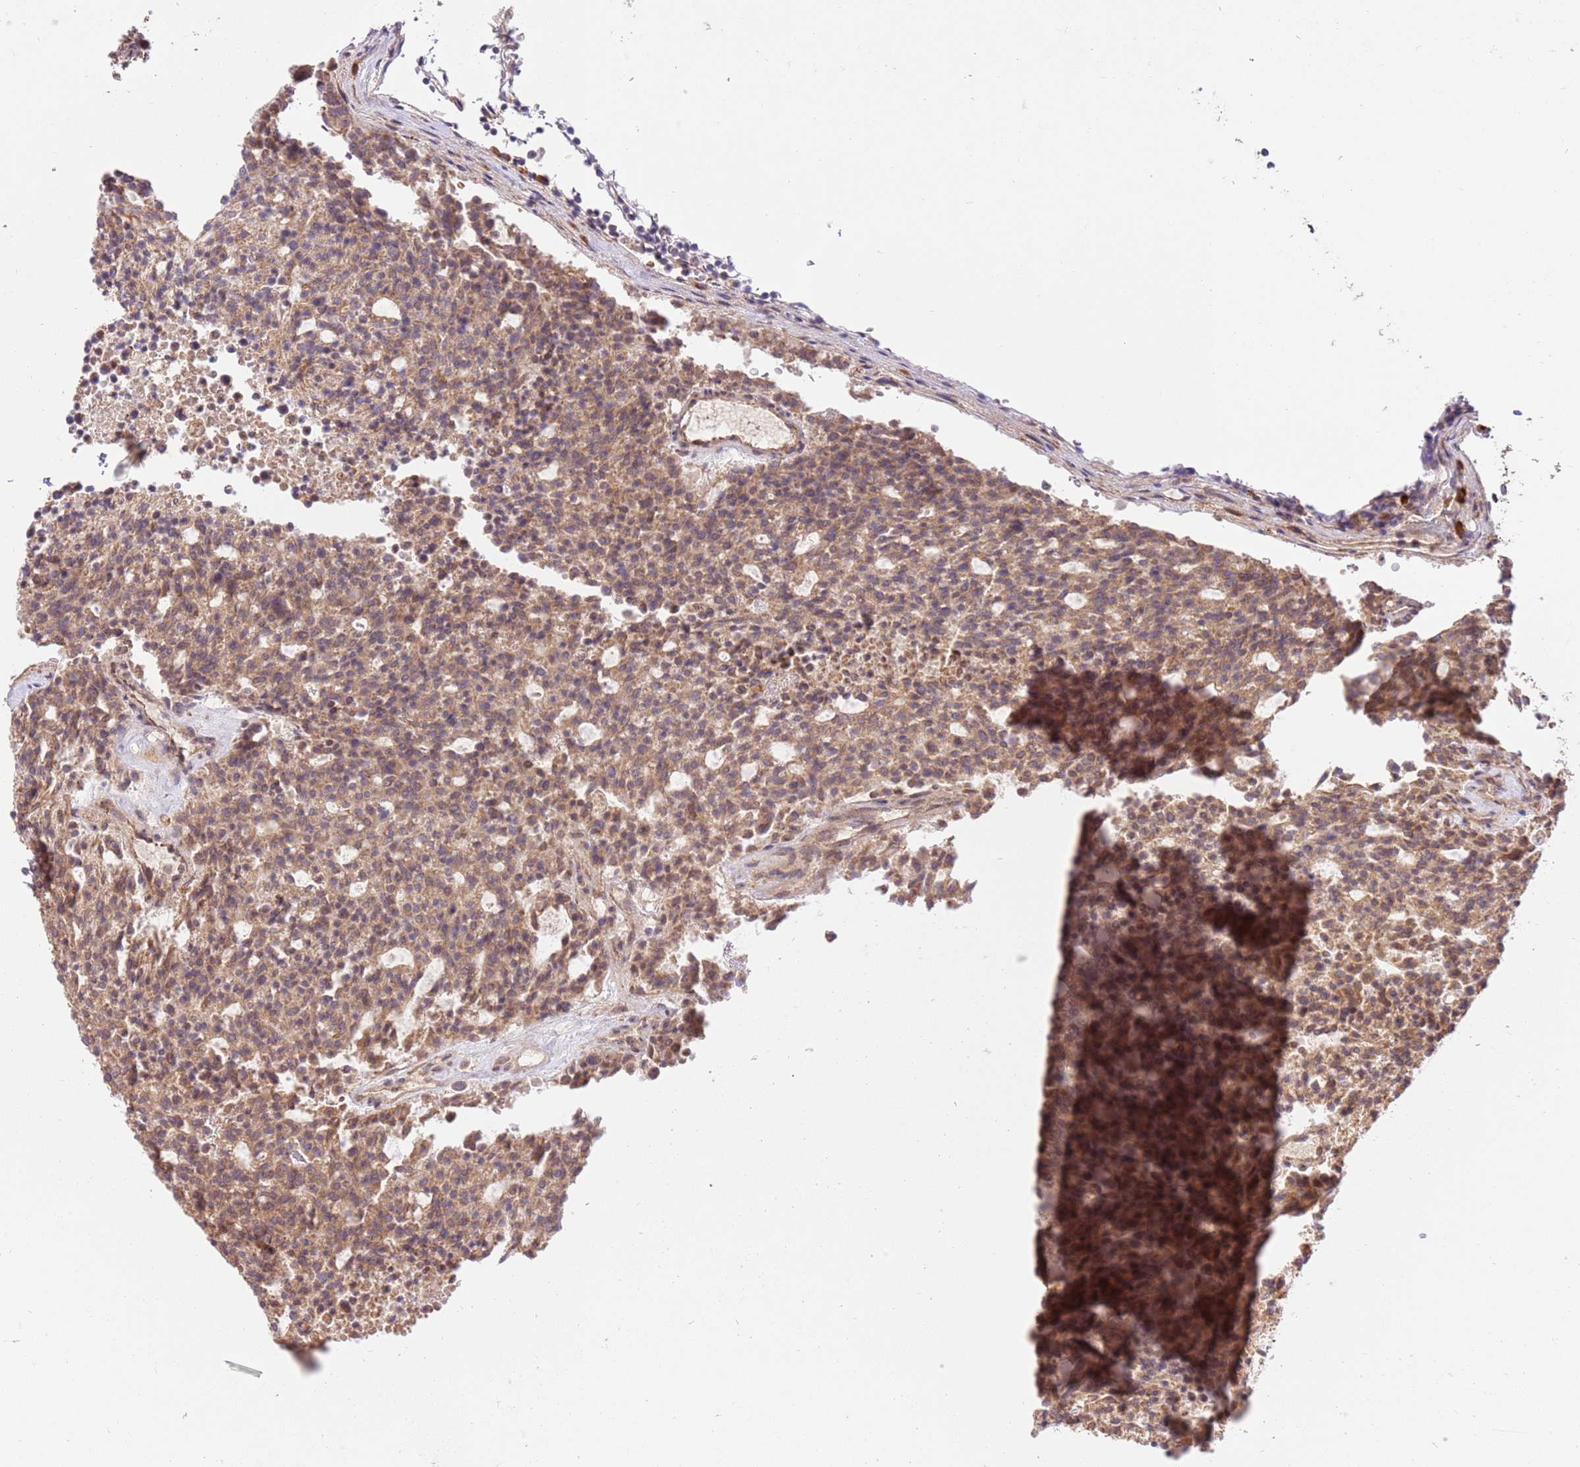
{"staining": {"intensity": "moderate", "quantity": ">75%", "location": "cytoplasmic/membranous"}, "tissue": "carcinoid", "cell_type": "Tumor cells", "image_type": "cancer", "snomed": [{"axis": "morphology", "description": "Carcinoid, malignant, NOS"}, {"axis": "topography", "description": "Pancreas"}], "caption": "Immunohistochemical staining of carcinoid exhibits medium levels of moderate cytoplasmic/membranous positivity in approximately >75% of tumor cells.", "gene": "SPATA2L", "patient": {"sex": "female", "age": 54}}